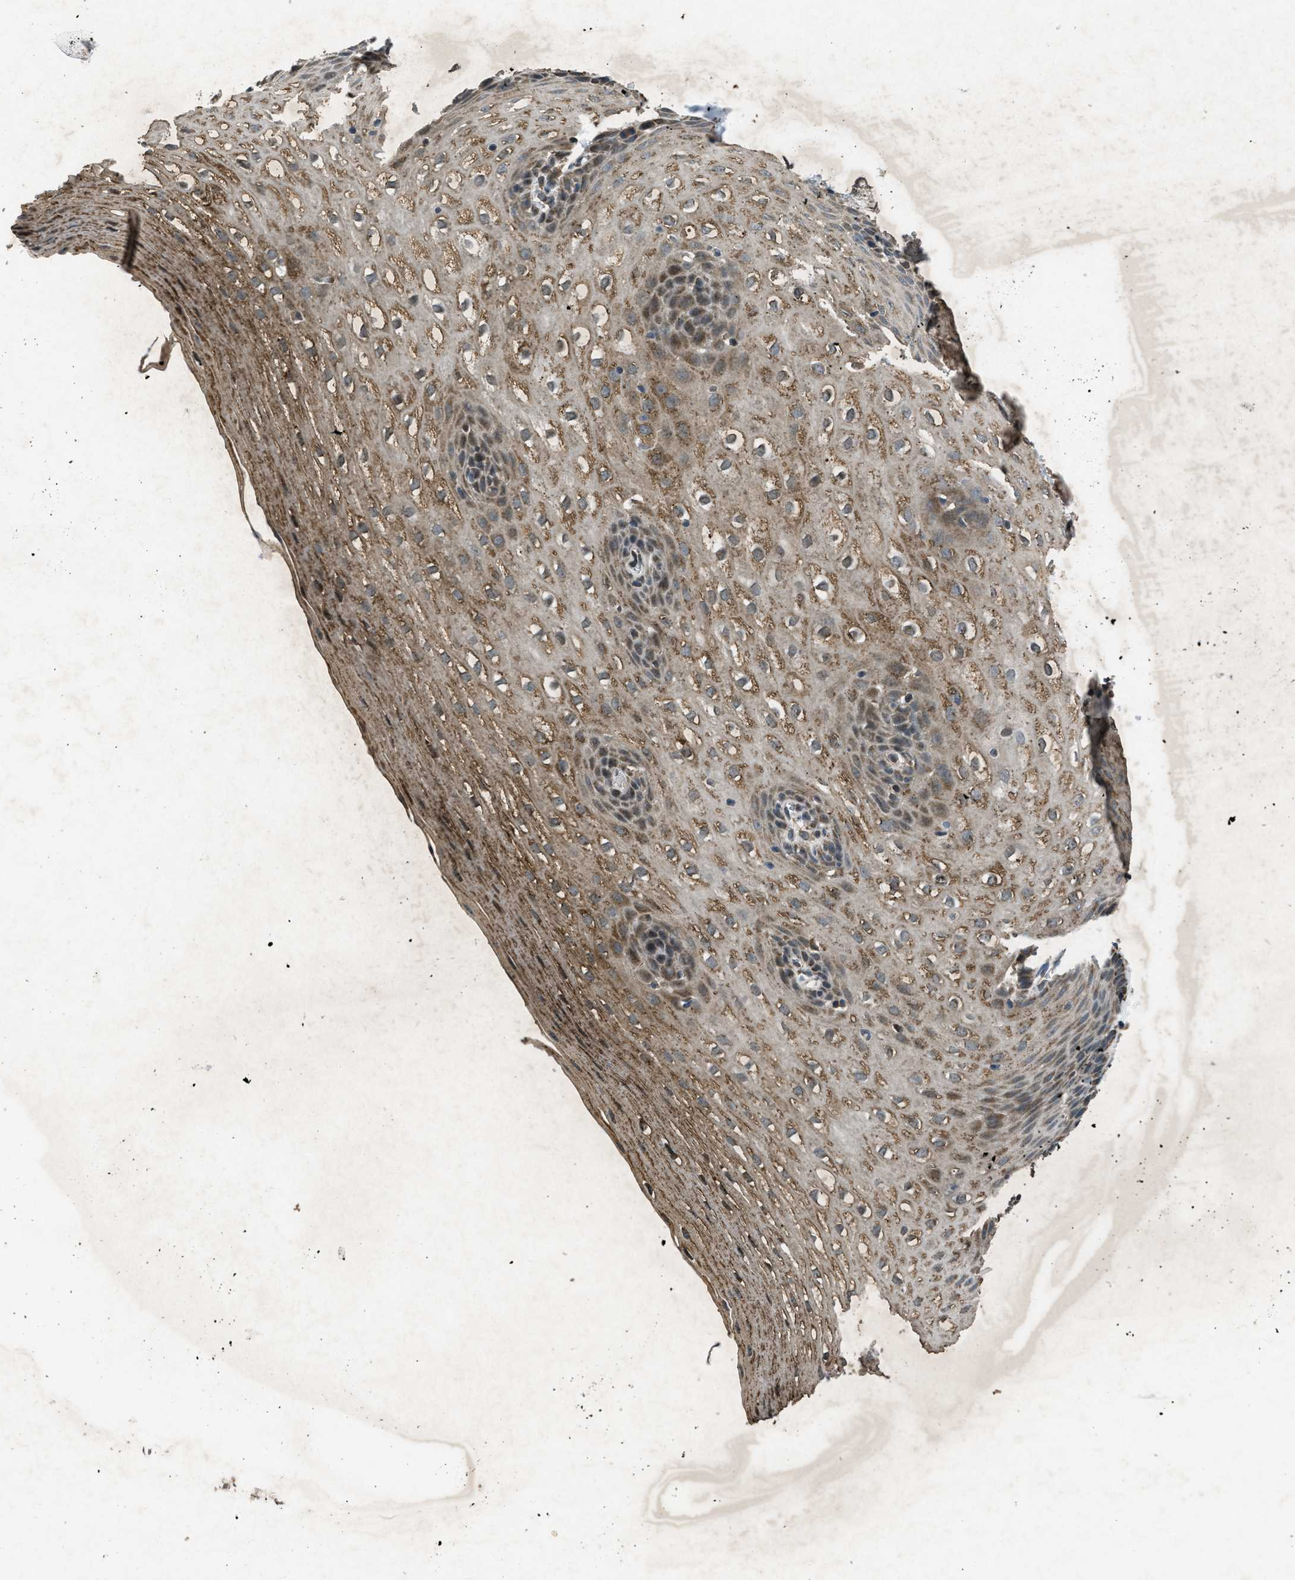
{"staining": {"intensity": "moderate", "quantity": ">75%", "location": "cytoplasmic/membranous,nuclear"}, "tissue": "esophagus", "cell_type": "Squamous epithelial cells", "image_type": "normal", "snomed": [{"axis": "morphology", "description": "Normal tissue, NOS"}, {"axis": "topography", "description": "Esophagus"}], "caption": "Esophagus stained for a protein (brown) exhibits moderate cytoplasmic/membranous,nuclear positive positivity in about >75% of squamous epithelial cells.", "gene": "PPP1R15A", "patient": {"sex": "male", "age": 48}}